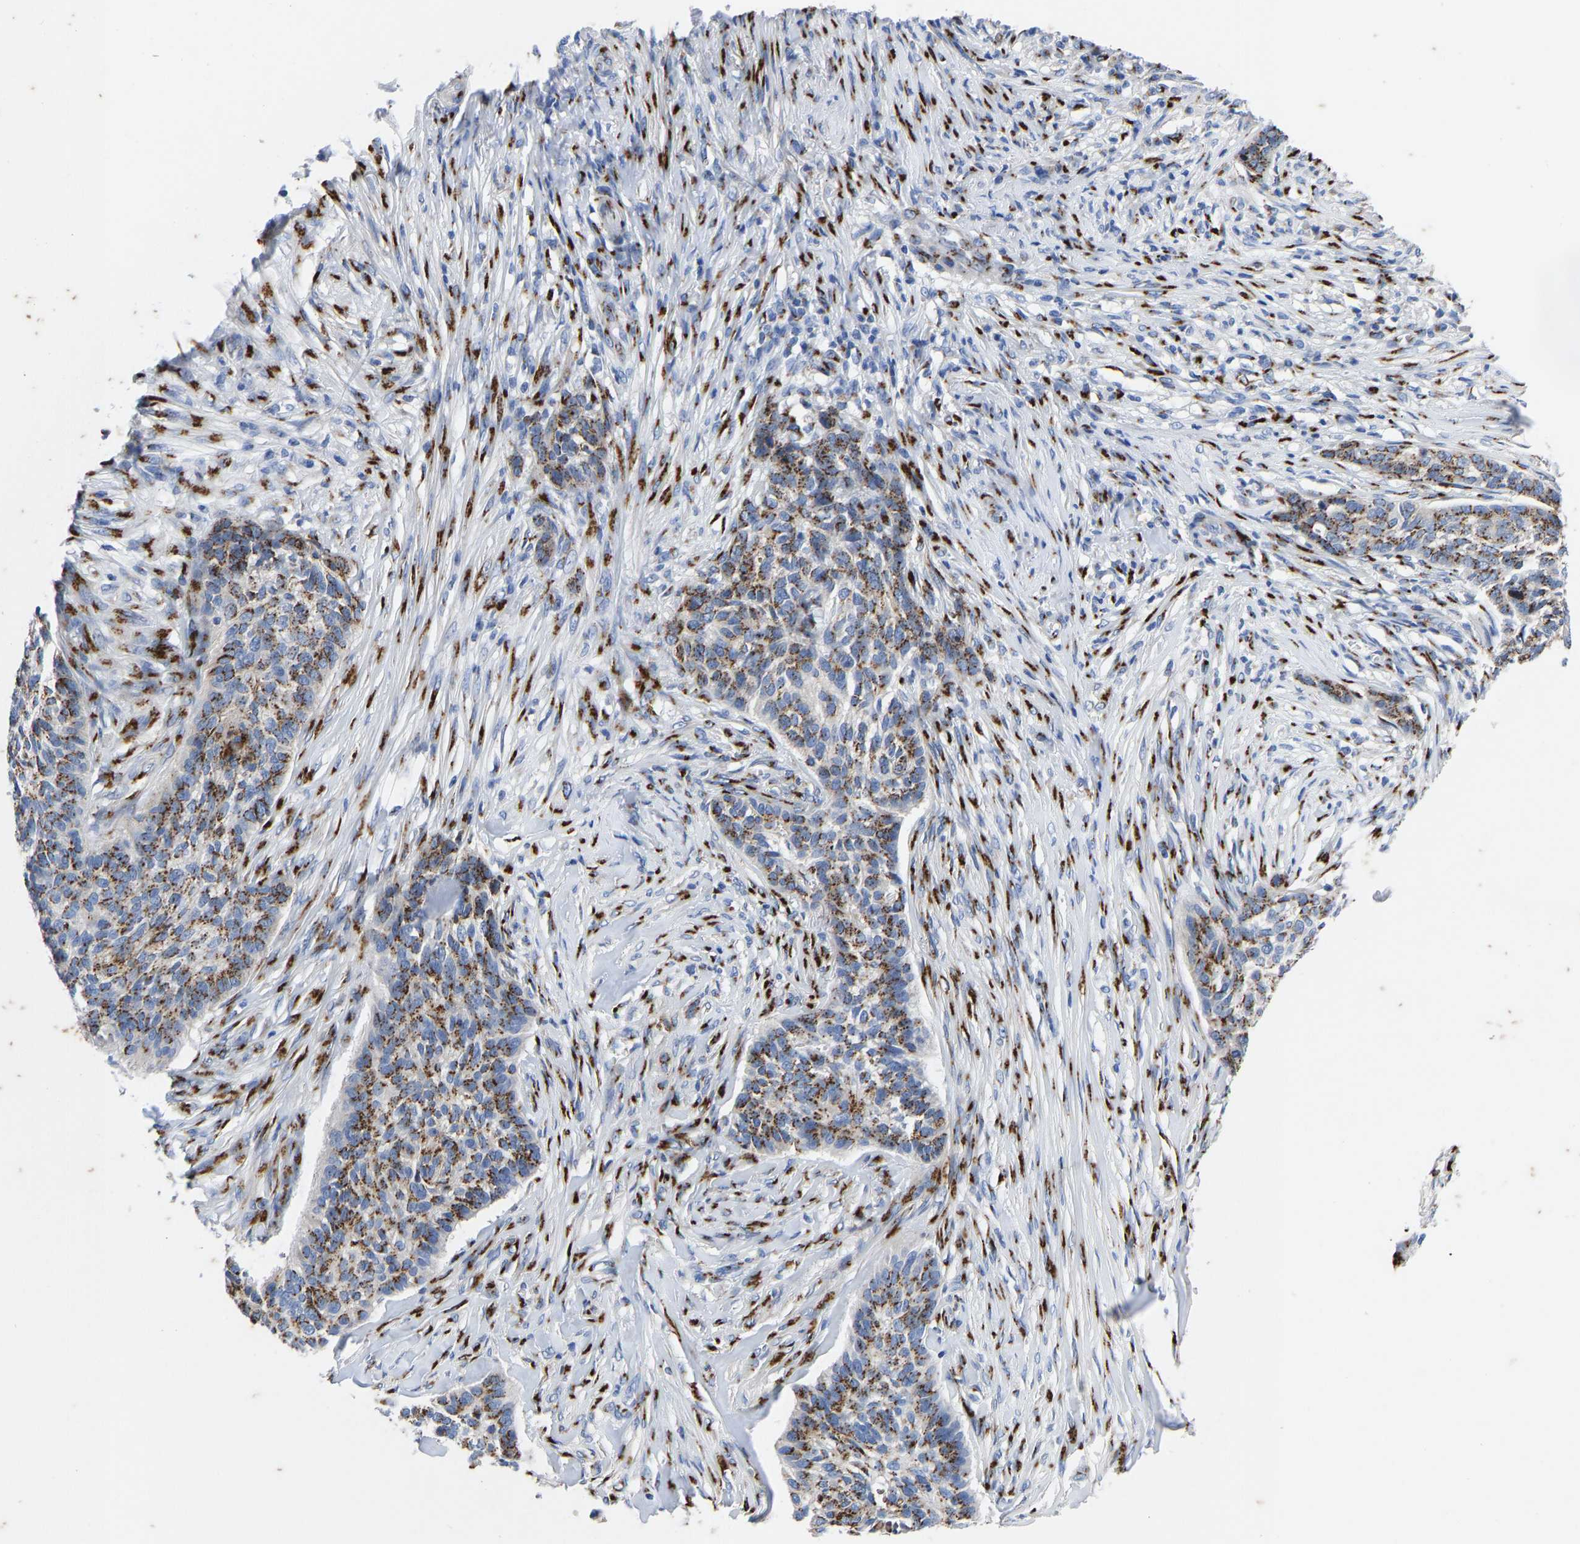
{"staining": {"intensity": "strong", "quantity": ">75%", "location": "cytoplasmic/membranous"}, "tissue": "skin cancer", "cell_type": "Tumor cells", "image_type": "cancer", "snomed": [{"axis": "morphology", "description": "Basal cell carcinoma"}, {"axis": "topography", "description": "Skin"}], "caption": "High-power microscopy captured an IHC micrograph of basal cell carcinoma (skin), revealing strong cytoplasmic/membranous staining in about >75% of tumor cells. The protein of interest is stained brown, and the nuclei are stained in blue (DAB (3,3'-diaminobenzidine) IHC with brightfield microscopy, high magnification).", "gene": "TMEM87A", "patient": {"sex": "male", "age": 85}}